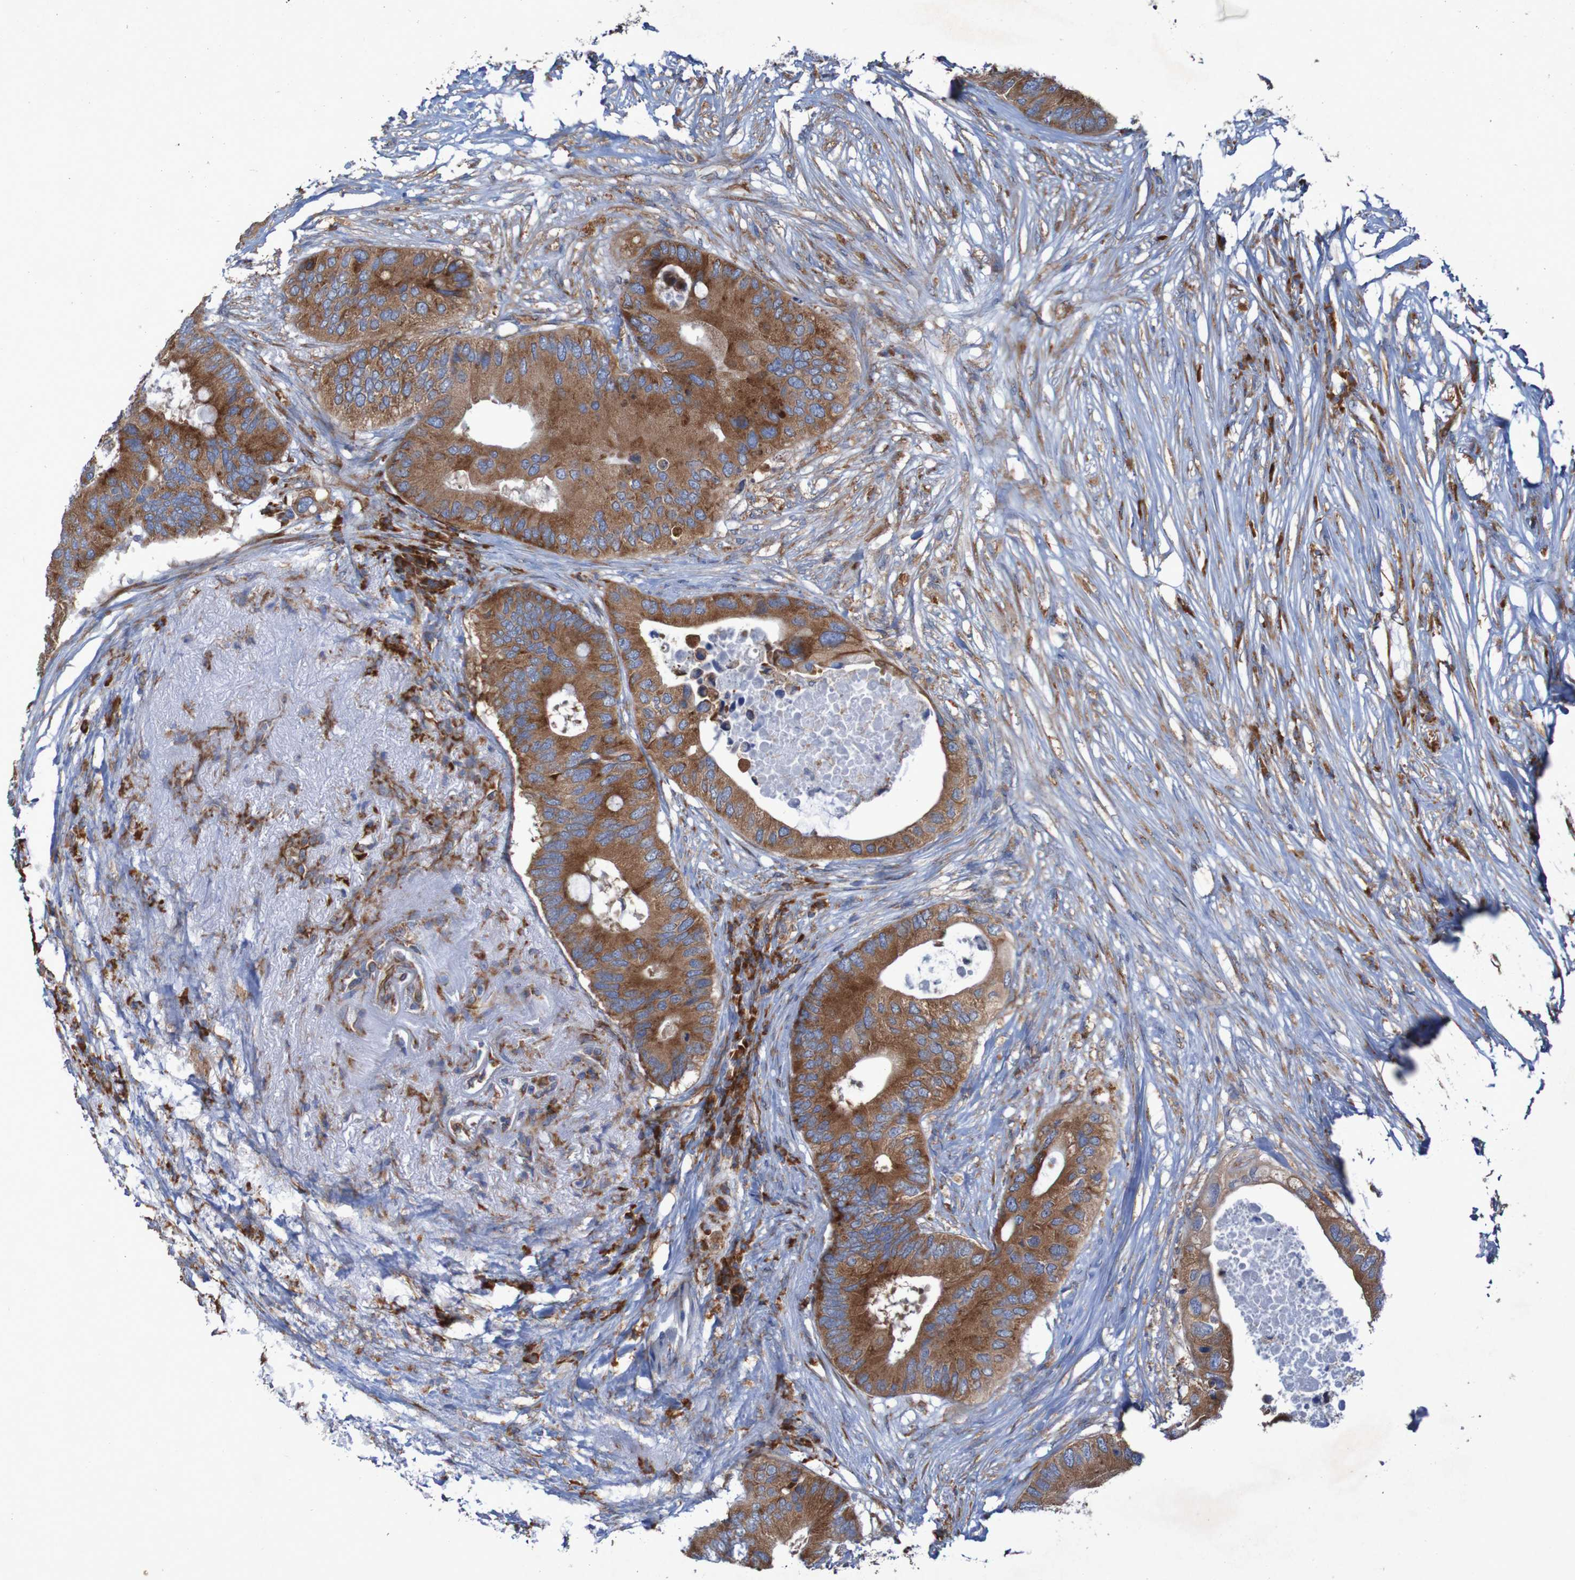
{"staining": {"intensity": "strong", "quantity": ">75%", "location": "cytoplasmic/membranous"}, "tissue": "colorectal cancer", "cell_type": "Tumor cells", "image_type": "cancer", "snomed": [{"axis": "morphology", "description": "Adenocarcinoma, NOS"}, {"axis": "topography", "description": "Colon"}], "caption": "Protein expression analysis of adenocarcinoma (colorectal) demonstrates strong cytoplasmic/membranous expression in about >75% of tumor cells.", "gene": "RPL10", "patient": {"sex": "male", "age": 71}}